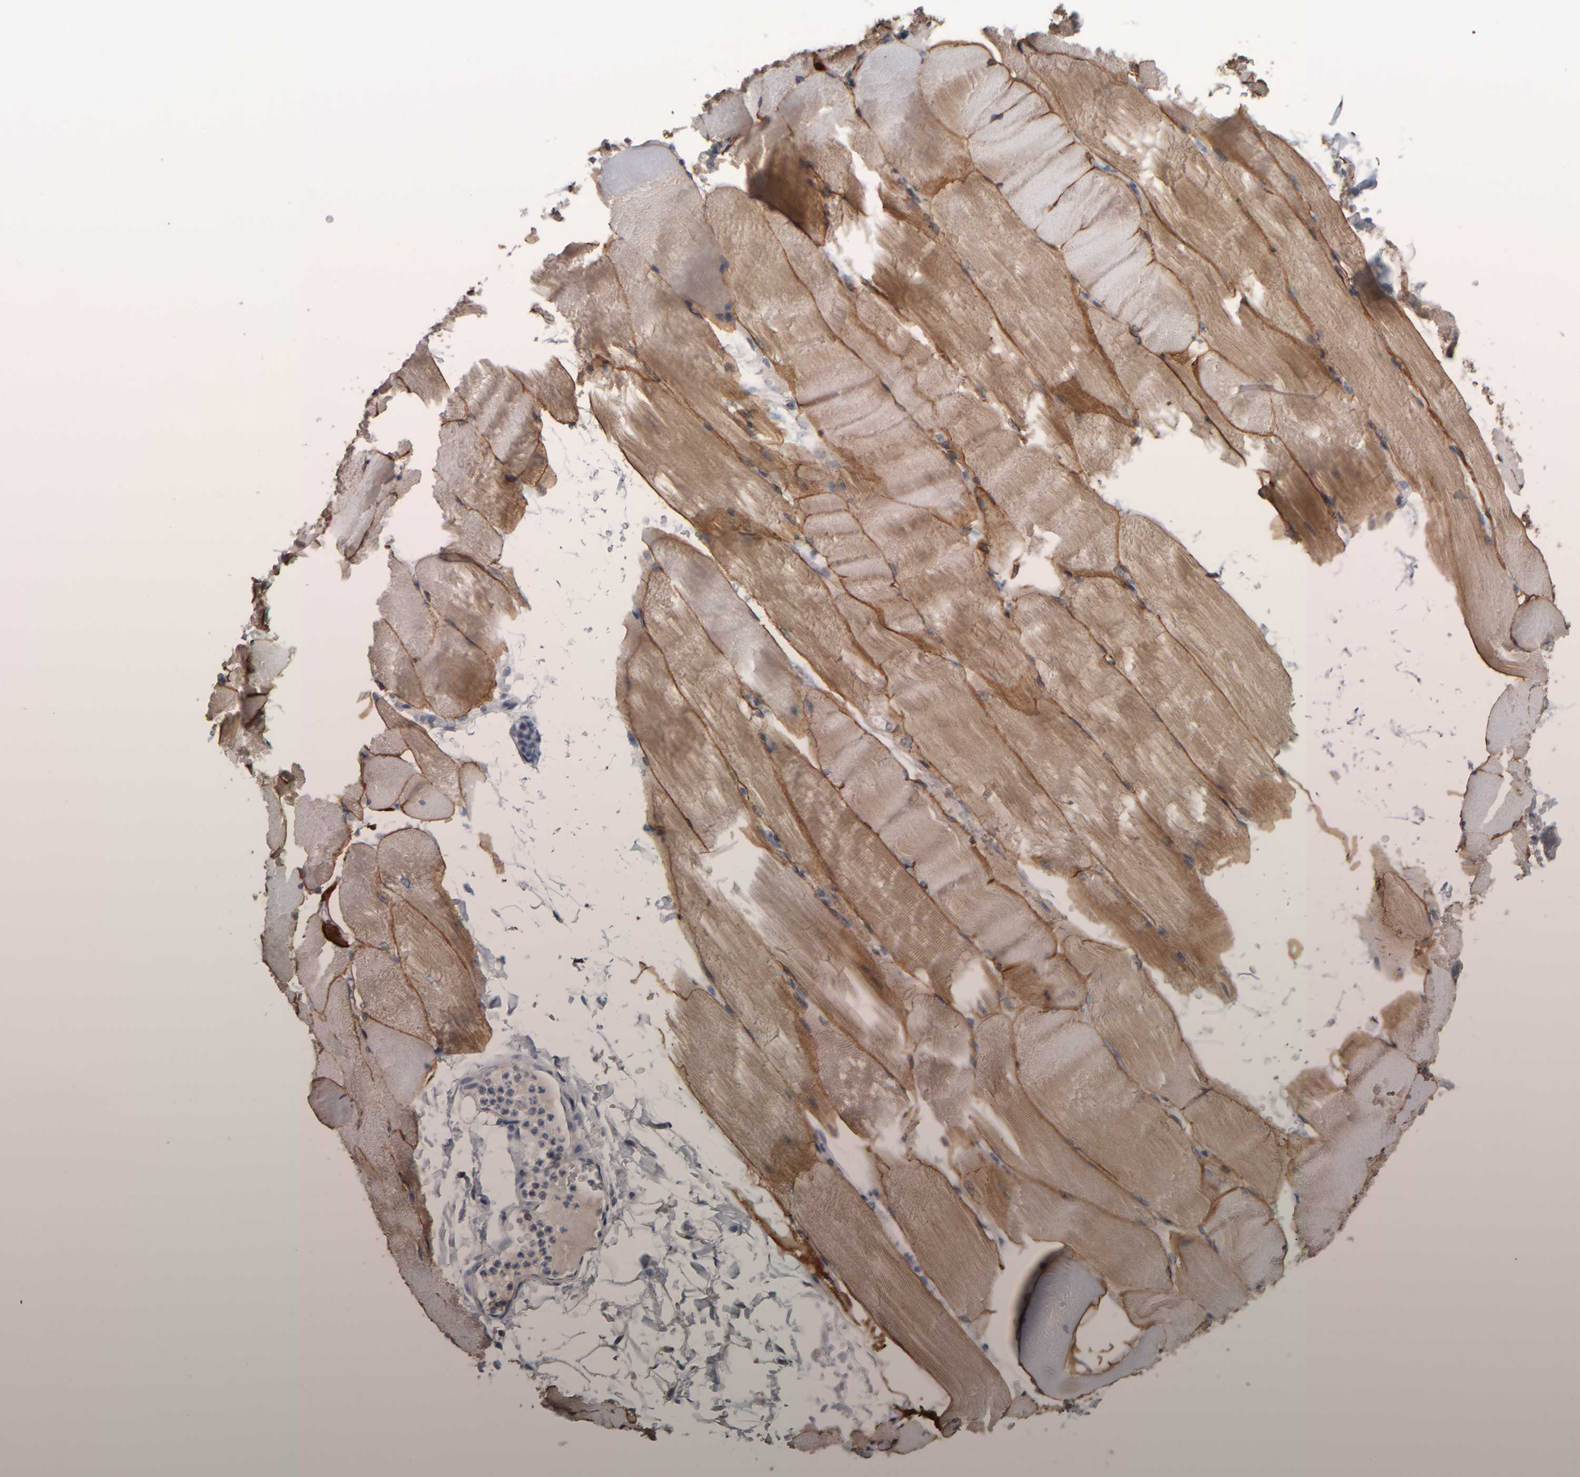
{"staining": {"intensity": "moderate", "quantity": ">75%", "location": "cytoplasmic/membranous"}, "tissue": "skeletal muscle", "cell_type": "Myocytes", "image_type": "normal", "snomed": [{"axis": "morphology", "description": "Normal tissue, NOS"}, {"axis": "topography", "description": "Skeletal muscle"}, {"axis": "topography", "description": "Parathyroid gland"}], "caption": "Immunohistochemistry (DAB (3,3'-diaminobenzidine)) staining of unremarkable human skeletal muscle reveals moderate cytoplasmic/membranous protein positivity in about >75% of myocytes. Immunohistochemistry stains the protein of interest in brown and the nuclei are stained blue.", "gene": "CAVIN4", "patient": {"sex": "female", "age": 37}}